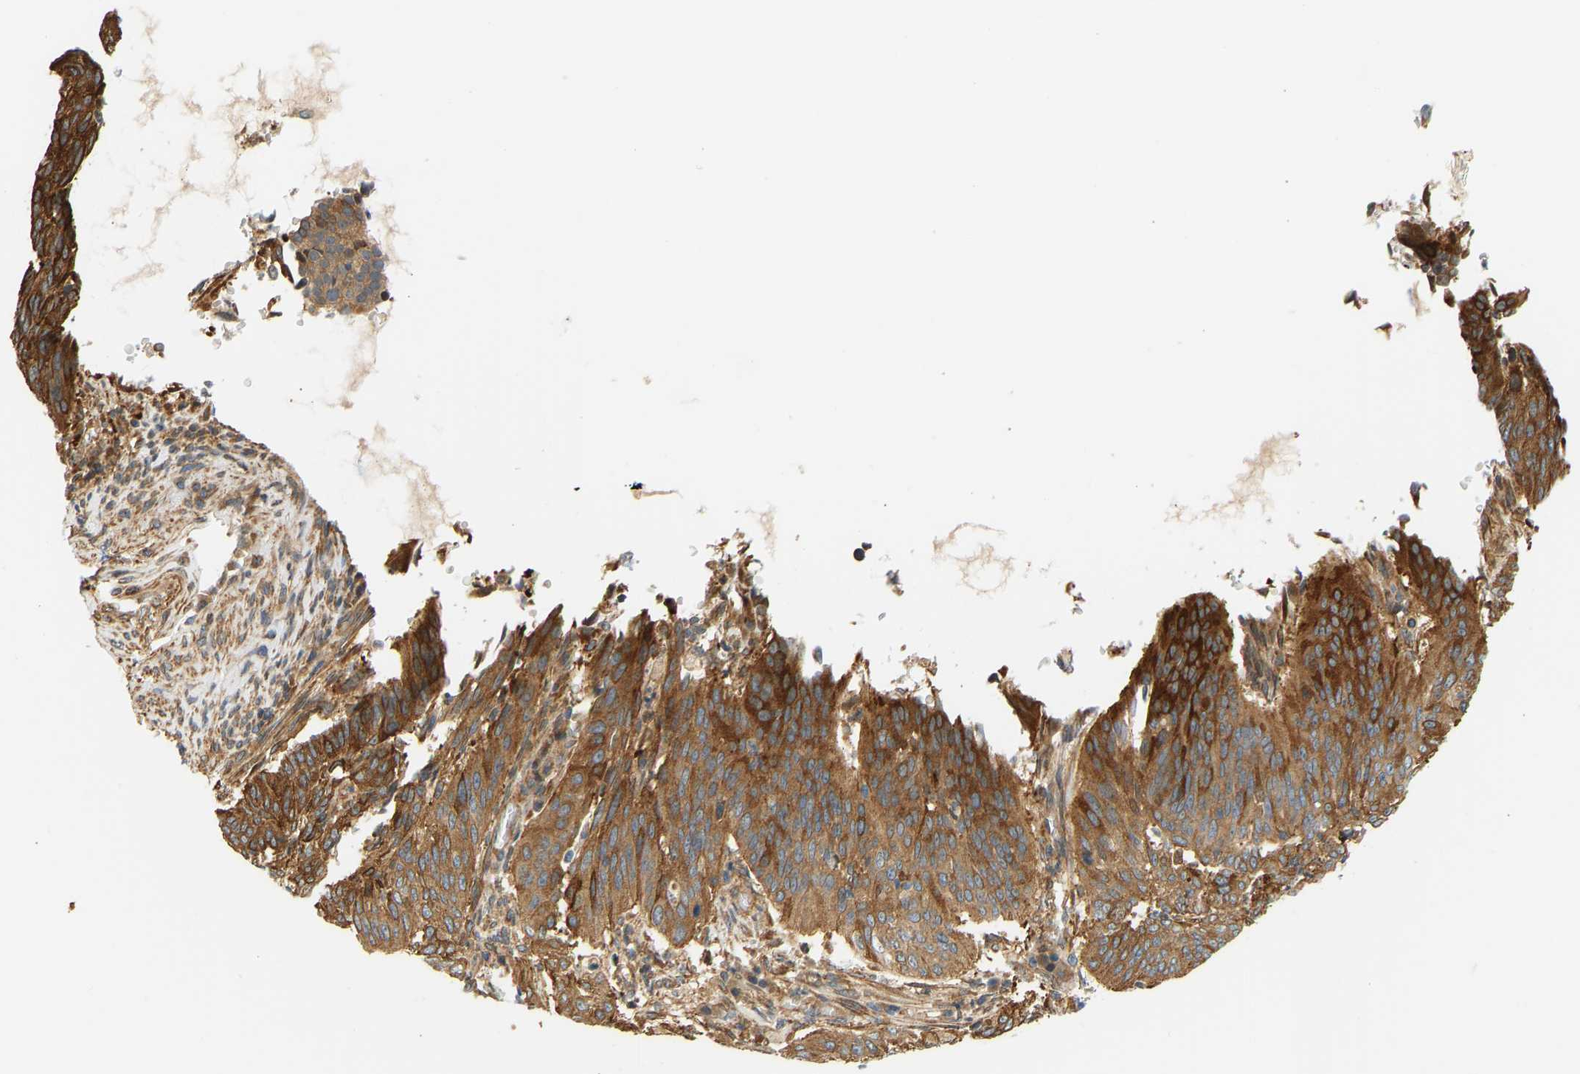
{"staining": {"intensity": "strong", "quantity": ">75%", "location": "cytoplasmic/membranous"}, "tissue": "cervical cancer", "cell_type": "Tumor cells", "image_type": "cancer", "snomed": [{"axis": "morphology", "description": "Normal tissue, NOS"}, {"axis": "morphology", "description": "Squamous cell carcinoma, NOS"}, {"axis": "topography", "description": "Cervix"}], "caption": "Immunohistochemical staining of squamous cell carcinoma (cervical) exhibits high levels of strong cytoplasmic/membranous protein expression in approximately >75% of tumor cells.", "gene": "CEP57", "patient": {"sex": "female", "age": 39}}